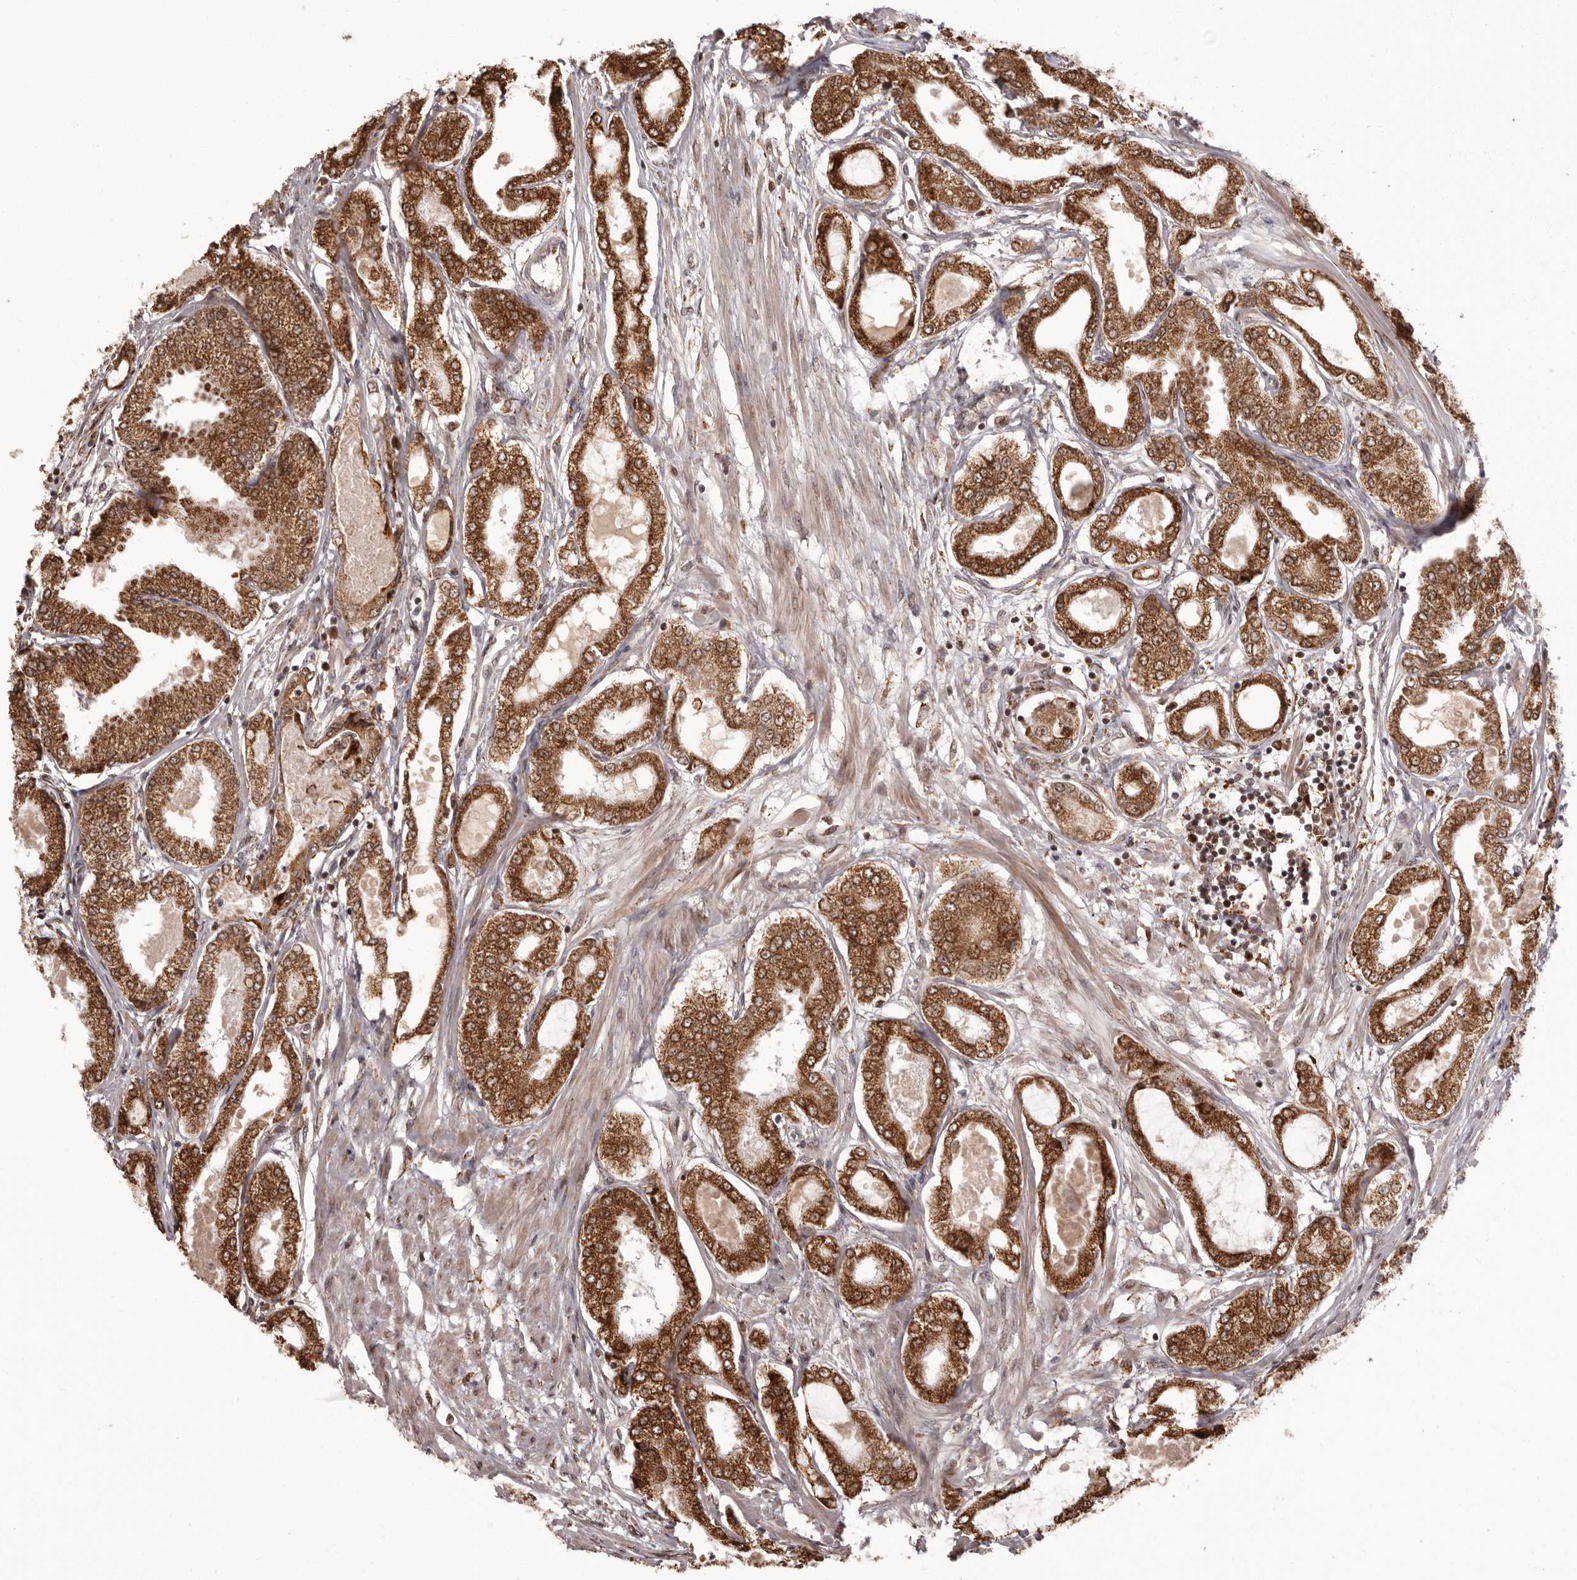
{"staining": {"intensity": "strong", "quantity": ">75%", "location": "cytoplasmic/membranous"}, "tissue": "prostate cancer", "cell_type": "Tumor cells", "image_type": "cancer", "snomed": [{"axis": "morphology", "description": "Adenocarcinoma, Low grade"}, {"axis": "topography", "description": "Prostate"}], "caption": "Immunohistochemical staining of human prostate cancer reveals strong cytoplasmic/membranous protein expression in about >75% of tumor cells. (IHC, brightfield microscopy, high magnification).", "gene": "IL32", "patient": {"sex": "male", "age": 63}}